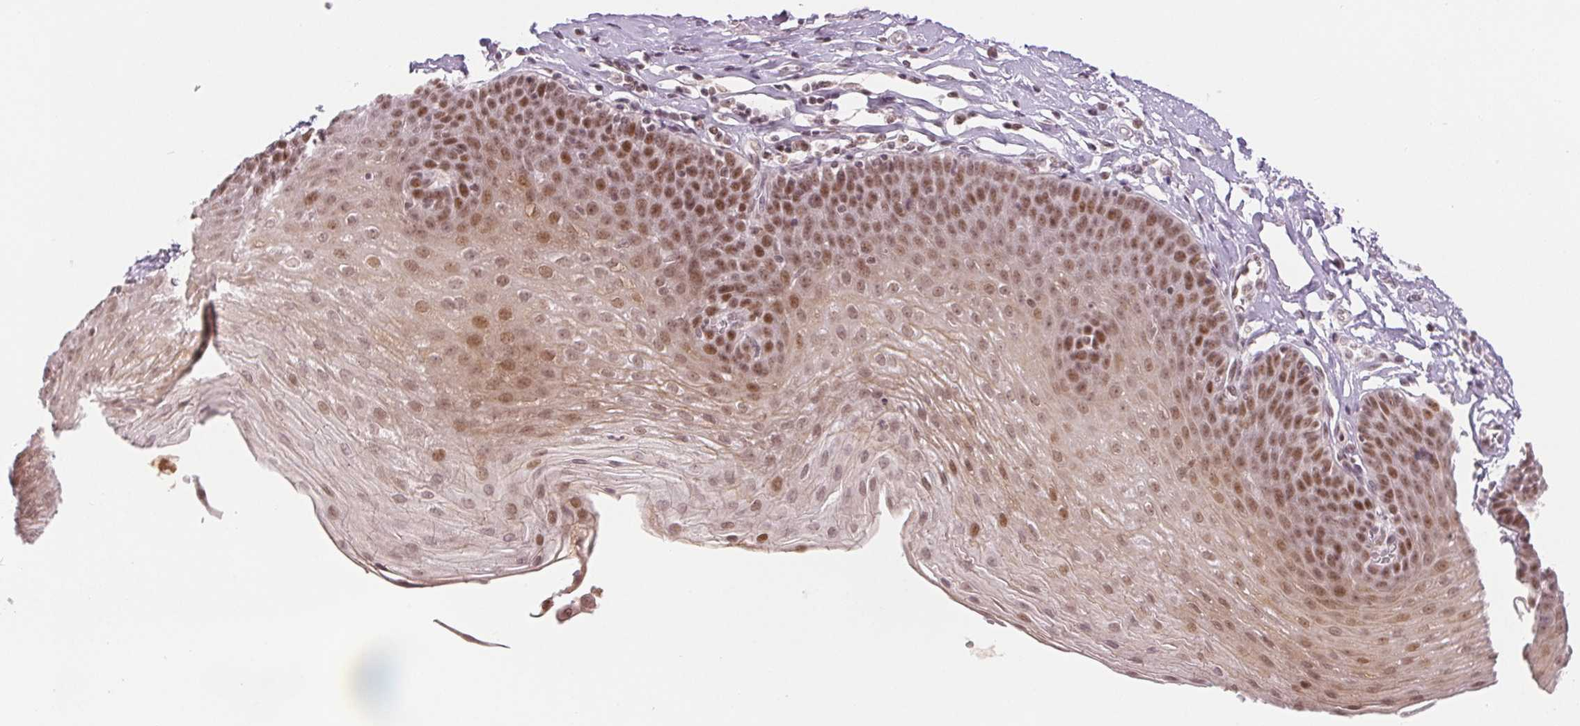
{"staining": {"intensity": "moderate", "quantity": ">75%", "location": "nuclear"}, "tissue": "esophagus", "cell_type": "Squamous epithelial cells", "image_type": "normal", "snomed": [{"axis": "morphology", "description": "Normal tissue, NOS"}, {"axis": "topography", "description": "Esophagus"}], "caption": "Esophagus stained with immunohistochemistry (IHC) exhibits moderate nuclear staining in about >75% of squamous epithelial cells. (DAB = brown stain, brightfield microscopy at high magnification).", "gene": "DEK", "patient": {"sex": "female", "age": 81}}